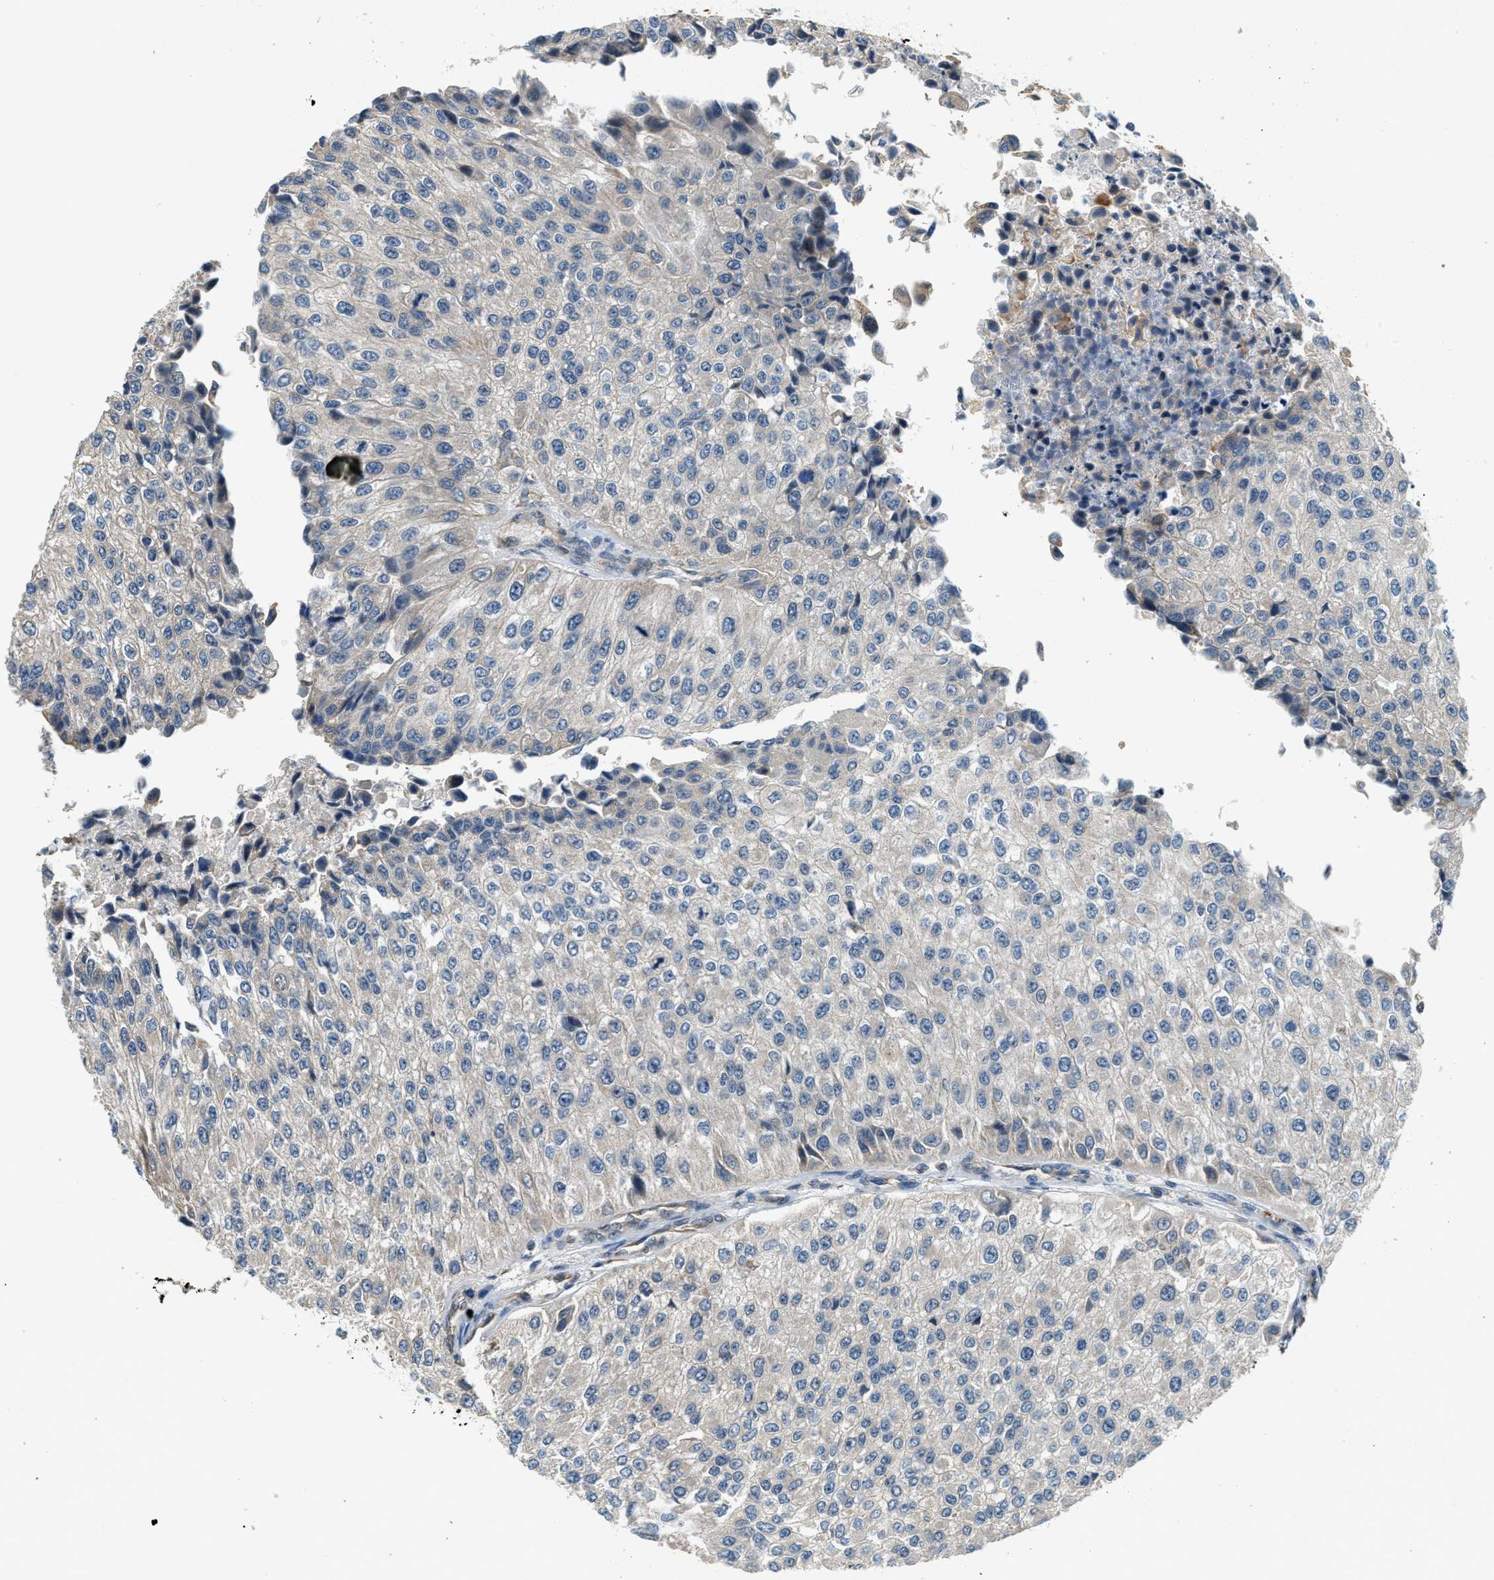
{"staining": {"intensity": "negative", "quantity": "none", "location": "none"}, "tissue": "urothelial cancer", "cell_type": "Tumor cells", "image_type": "cancer", "snomed": [{"axis": "morphology", "description": "Urothelial carcinoma, High grade"}, {"axis": "topography", "description": "Kidney"}, {"axis": "topography", "description": "Urinary bladder"}], "caption": "This is a histopathology image of immunohistochemistry (IHC) staining of urothelial cancer, which shows no positivity in tumor cells. (DAB immunohistochemistry (IHC) with hematoxylin counter stain).", "gene": "ALOX12", "patient": {"sex": "male", "age": 77}}